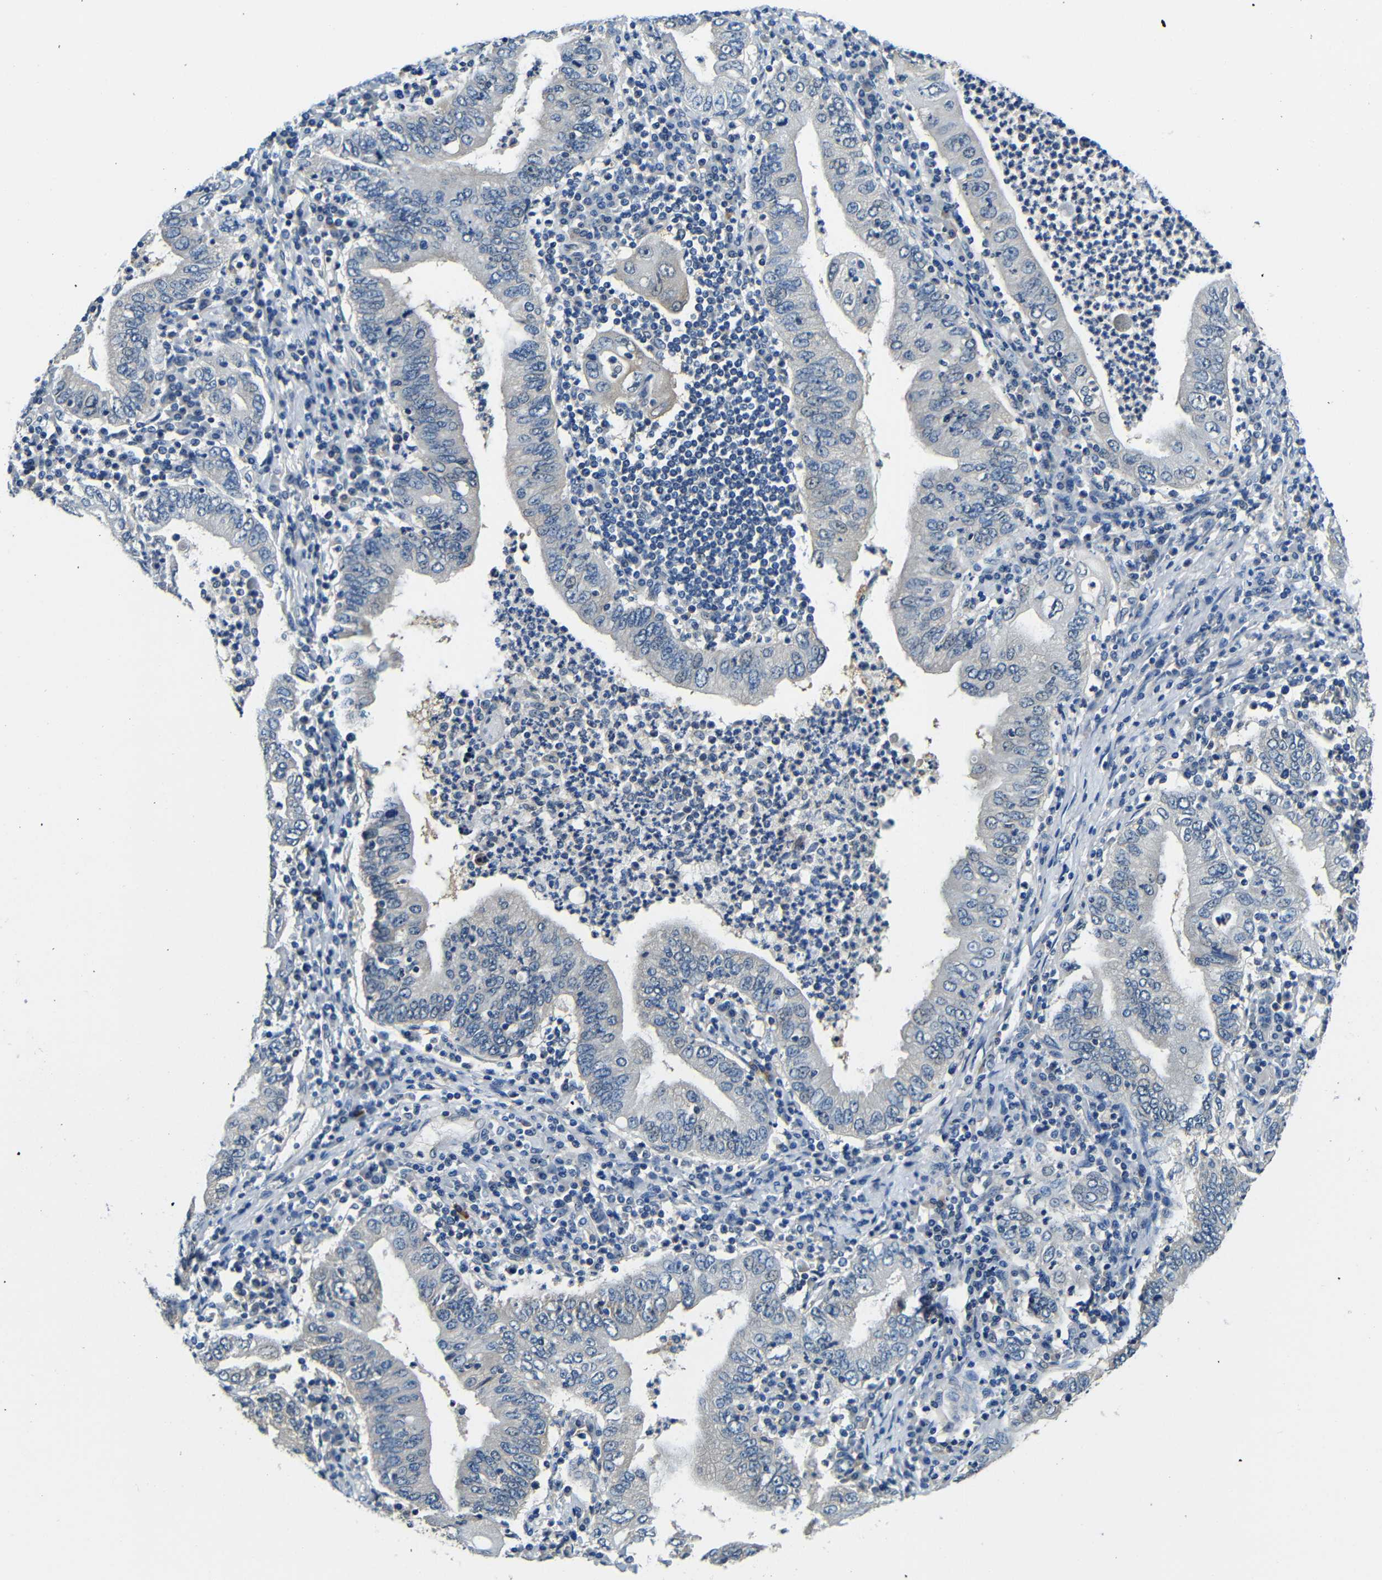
{"staining": {"intensity": "negative", "quantity": "none", "location": "none"}, "tissue": "stomach cancer", "cell_type": "Tumor cells", "image_type": "cancer", "snomed": [{"axis": "morphology", "description": "Normal tissue, NOS"}, {"axis": "morphology", "description": "Adenocarcinoma, NOS"}, {"axis": "topography", "description": "Esophagus"}, {"axis": "topography", "description": "Stomach, upper"}, {"axis": "topography", "description": "Peripheral nerve tissue"}], "caption": "Stomach cancer (adenocarcinoma) was stained to show a protein in brown. There is no significant staining in tumor cells. The staining was performed using DAB to visualize the protein expression in brown, while the nuclei were stained in blue with hematoxylin (Magnification: 20x).", "gene": "ADAP1", "patient": {"sex": "male", "age": 62}}